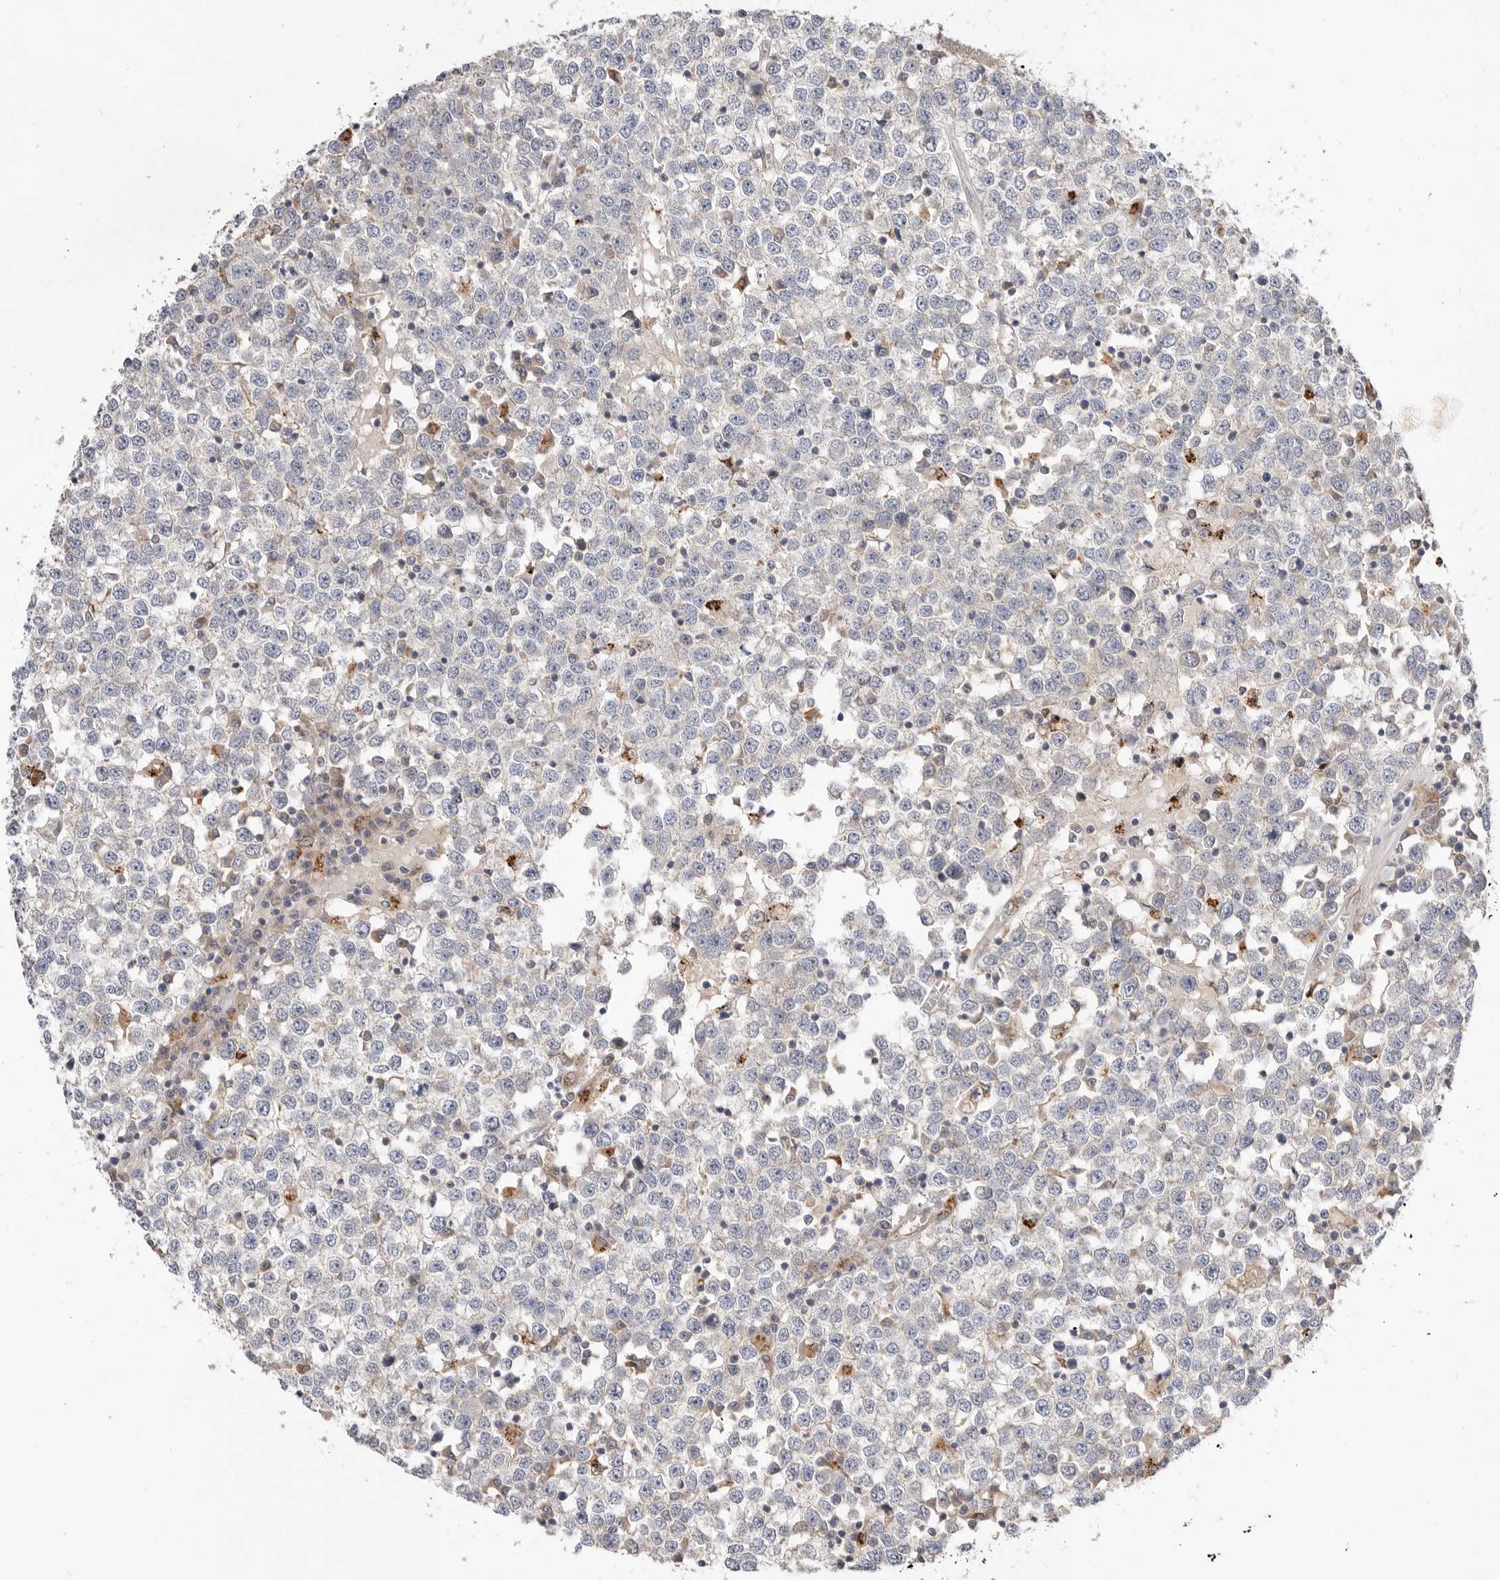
{"staining": {"intensity": "negative", "quantity": "none", "location": "none"}, "tissue": "testis cancer", "cell_type": "Tumor cells", "image_type": "cancer", "snomed": [{"axis": "morphology", "description": "Seminoma, NOS"}, {"axis": "topography", "description": "Testis"}], "caption": "Testis cancer (seminoma) stained for a protein using immunohistochemistry demonstrates no positivity tumor cells.", "gene": "GNE", "patient": {"sex": "male", "age": 65}}